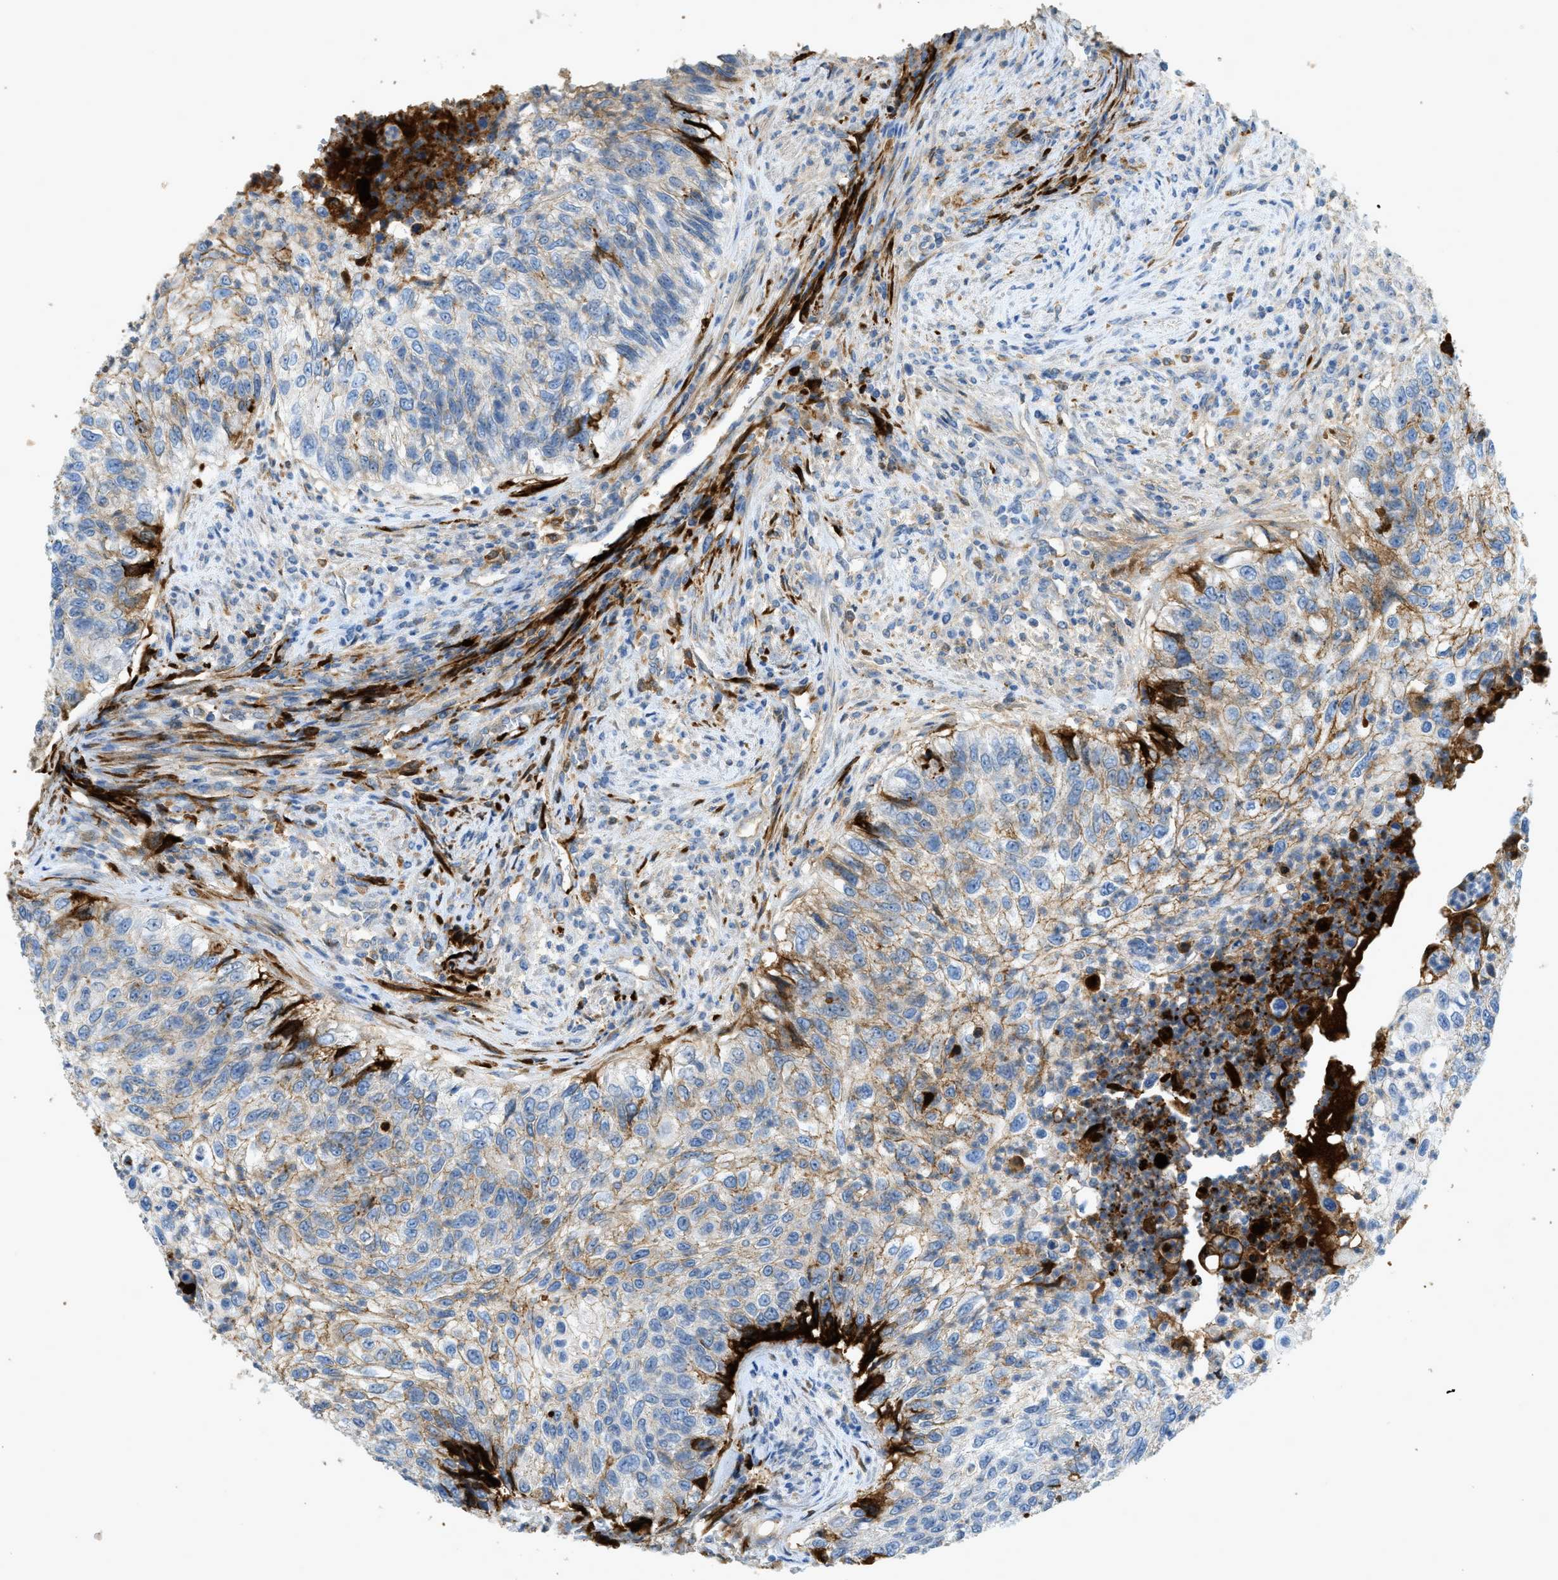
{"staining": {"intensity": "weak", "quantity": "25%-75%", "location": "cytoplasmic/membranous"}, "tissue": "urothelial cancer", "cell_type": "Tumor cells", "image_type": "cancer", "snomed": [{"axis": "morphology", "description": "Urothelial carcinoma, High grade"}, {"axis": "topography", "description": "Urinary bladder"}], "caption": "IHC of human high-grade urothelial carcinoma reveals low levels of weak cytoplasmic/membranous positivity in about 25%-75% of tumor cells.", "gene": "F2", "patient": {"sex": "female", "age": 60}}